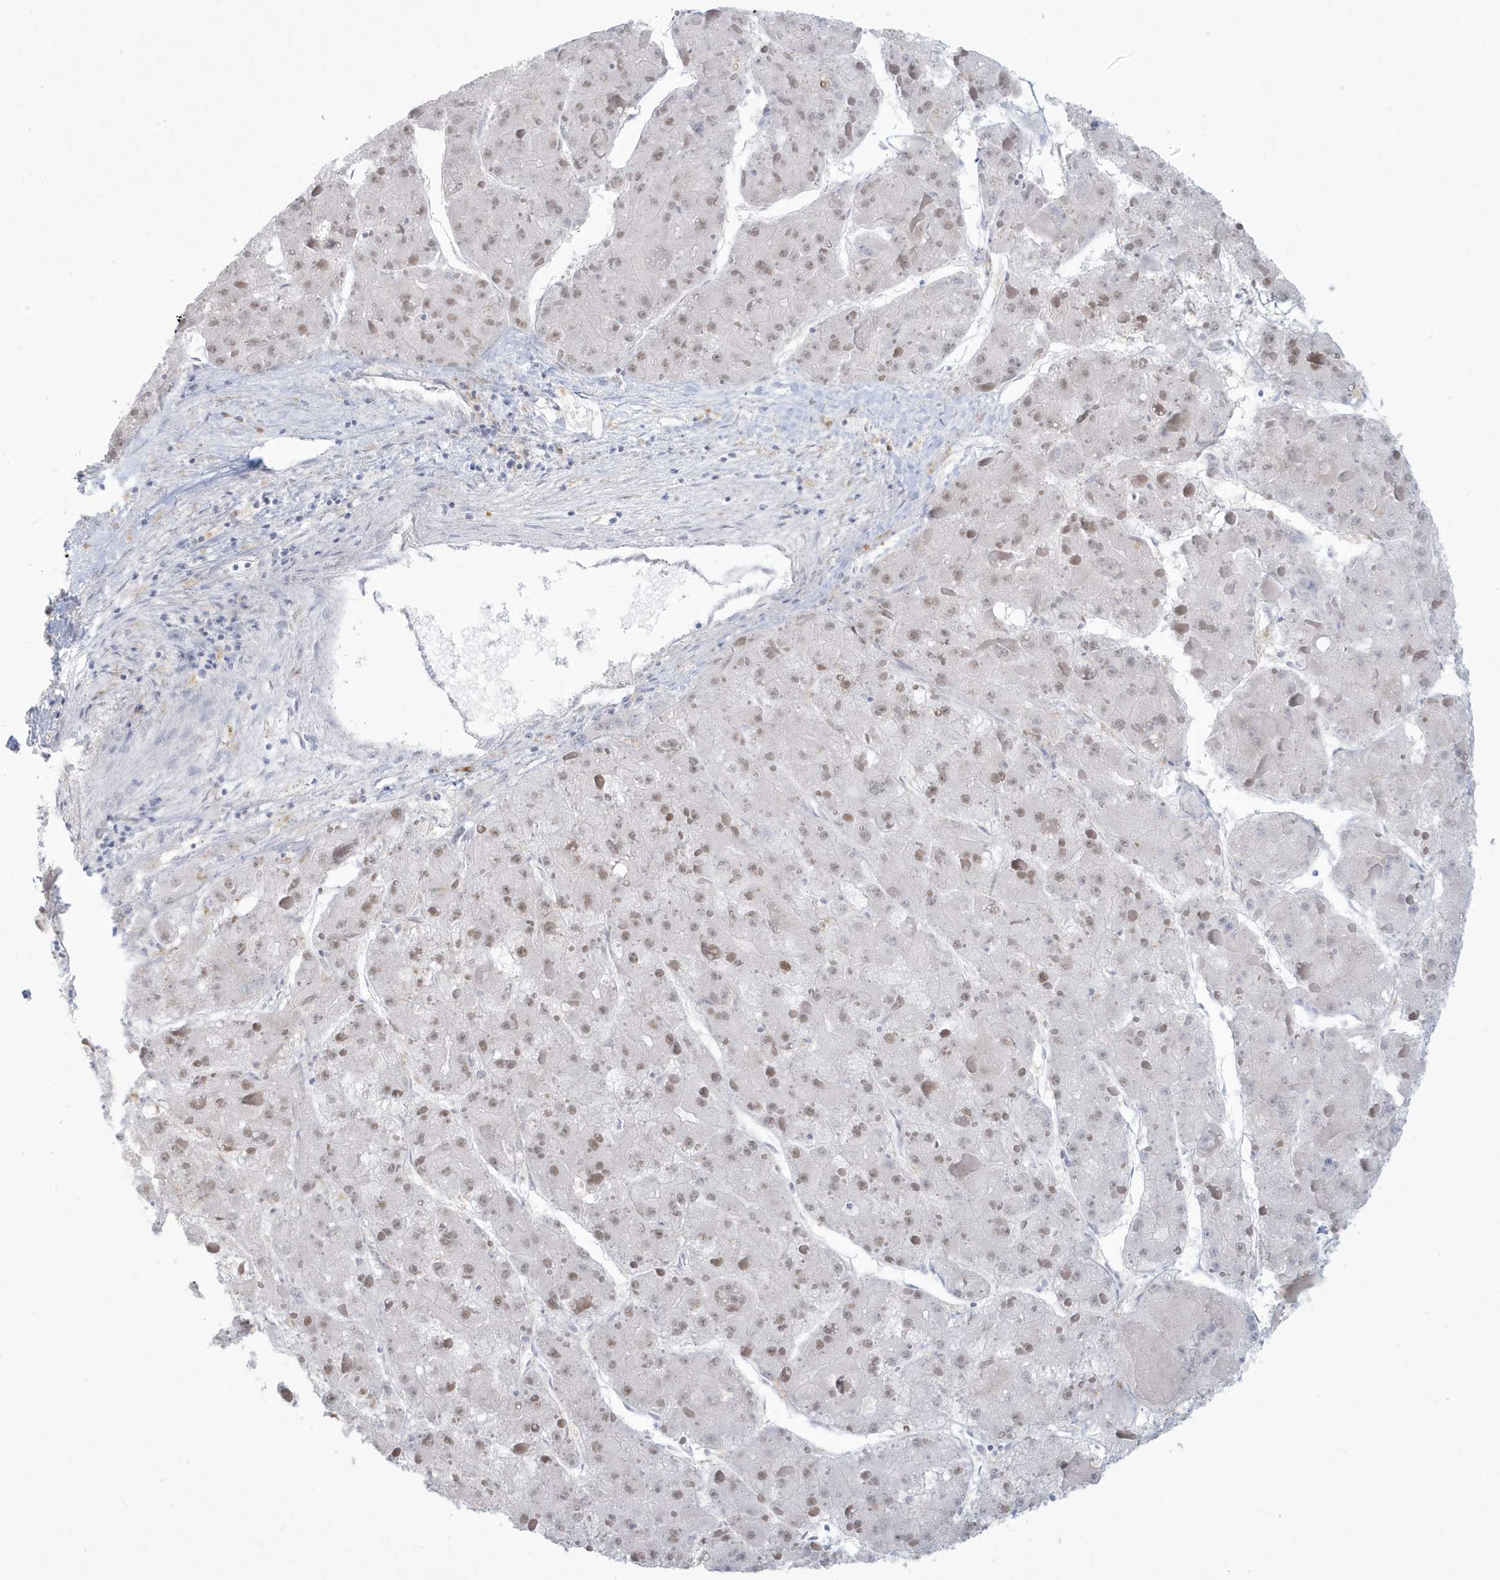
{"staining": {"intensity": "weak", "quantity": "25%-75%", "location": "nuclear"}, "tissue": "liver cancer", "cell_type": "Tumor cells", "image_type": "cancer", "snomed": [{"axis": "morphology", "description": "Carcinoma, Hepatocellular, NOS"}, {"axis": "topography", "description": "Liver"}], "caption": "IHC of liver cancer displays low levels of weak nuclear positivity in about 25%-75% of tumor cells.", "gene": "HERC6", "patient": {"sex": "female", "age": 73}}